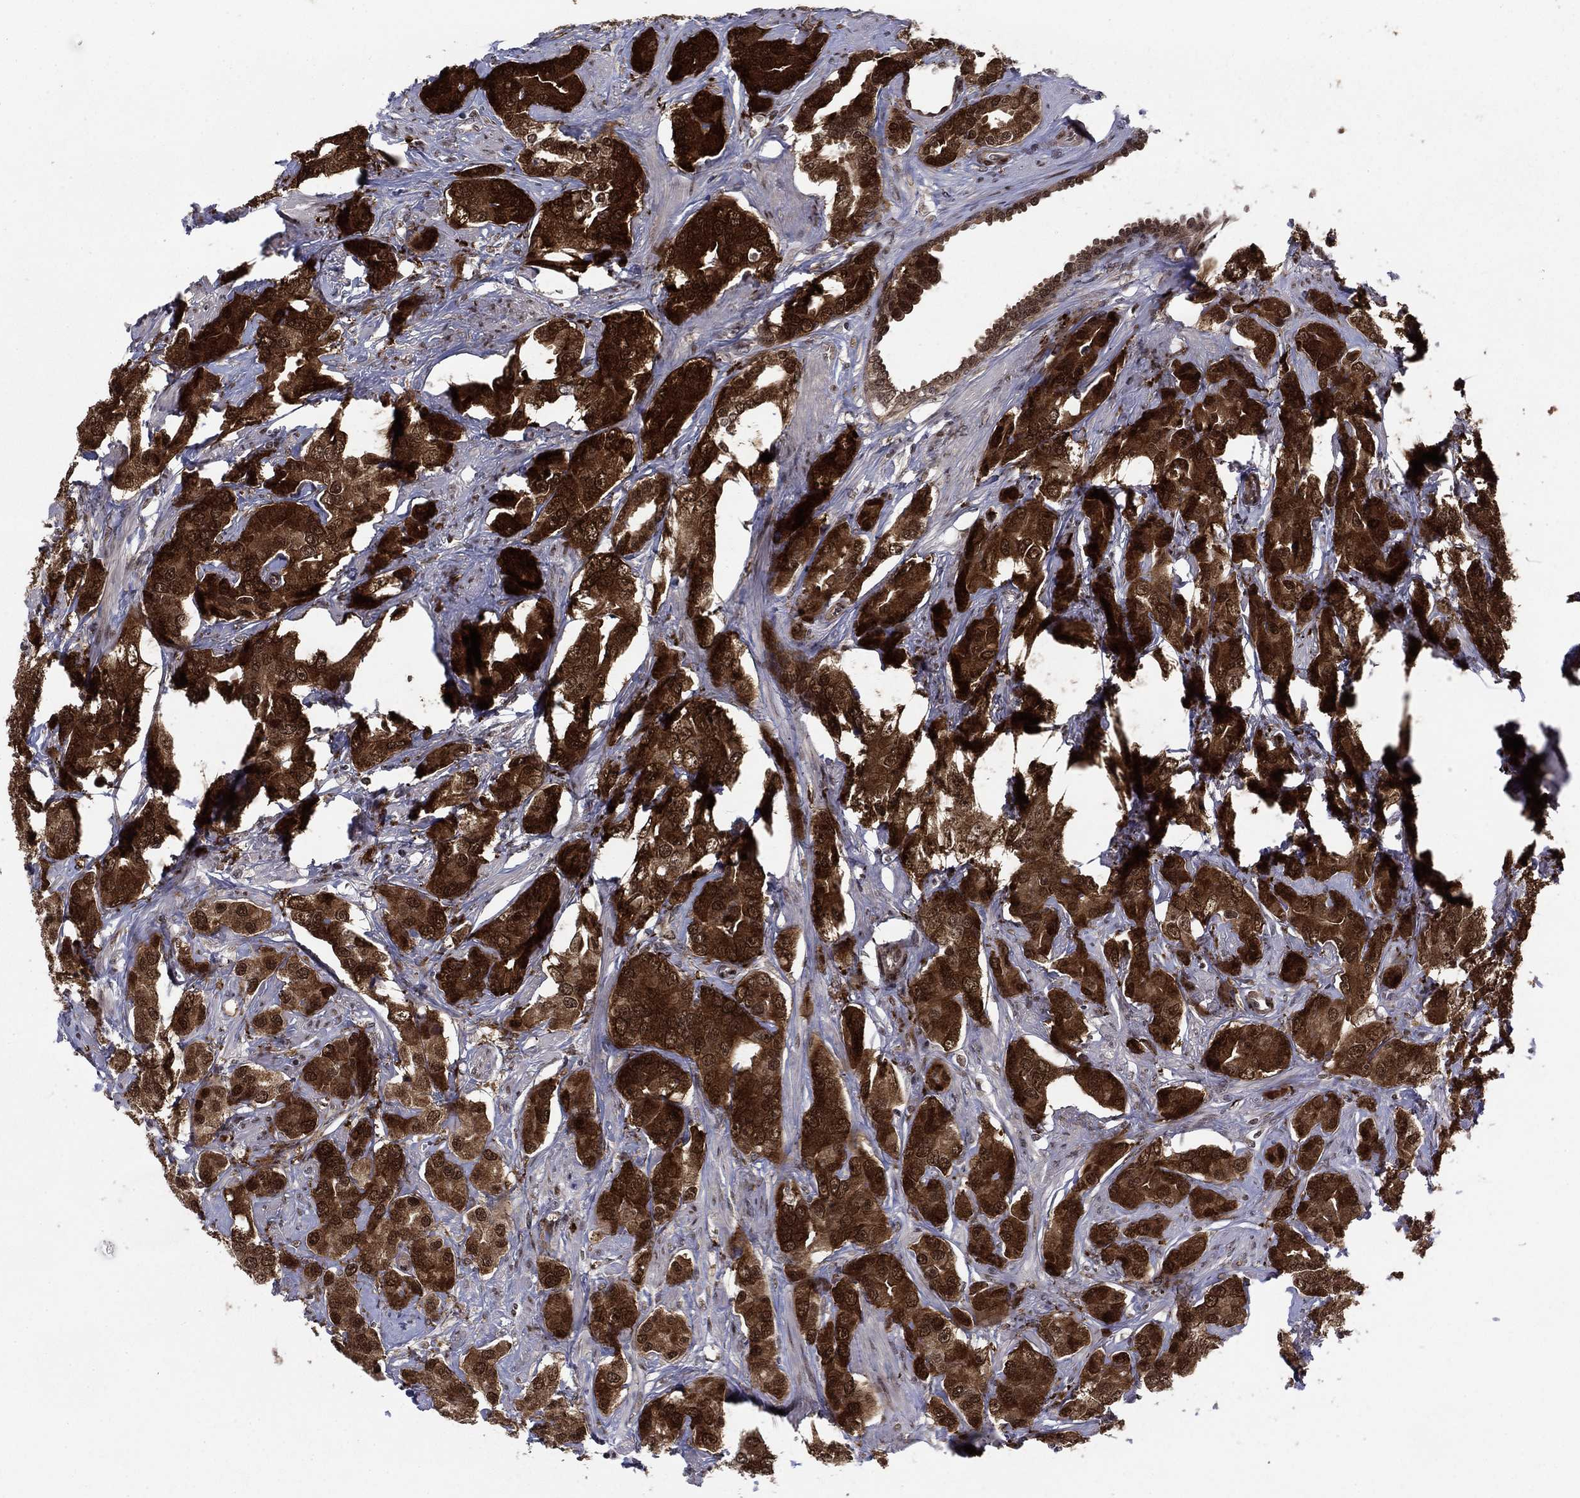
{"staining": {"intensity": "strong", "quantity": ">75%", "location": "cytoplasmic/membranous"}, "tissue": "prostate cancer", "cell_type": "Tumor cells", "image_type": "cancer", "snomed": [{"axis": "morphology", "description": "Adenocarcinoma, NOS"}, {"axis": "topography", "description": "Prostate"}], "caption": "Tumor cells show high levels of strong cytoplasmic/membranous staining in about >75% of cells in human prostate cancer.", "gene": "FKBP4", "patient": {"sex": "male", "age": 67}}